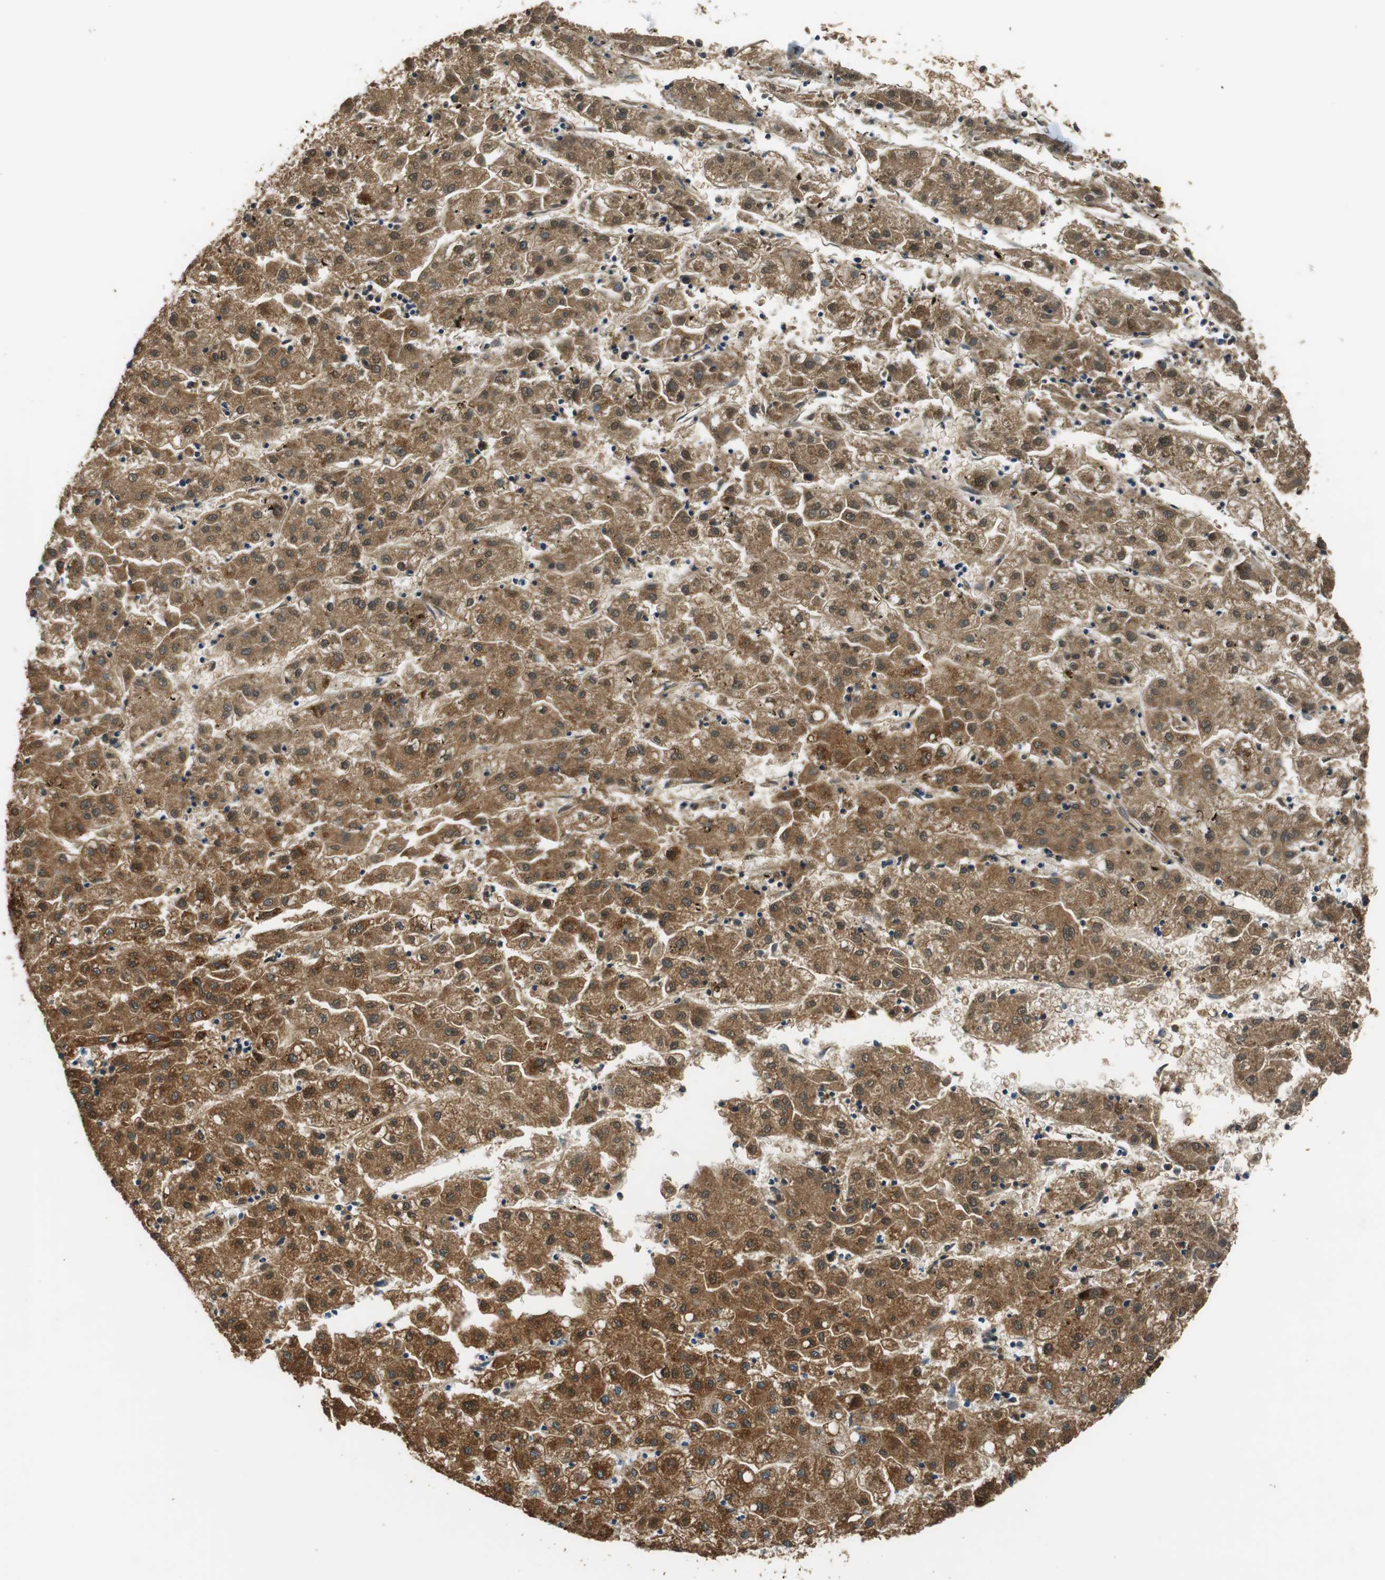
{"staining": {"intensity": "strong", "quantity": ">75%", "location": "cytoplasmic/membranous,nuclear"}, "tissue": "liver cancer", "cell_type": "Tumor cells", "image_type": "cancer", "snomed": [{"axis": "morphology", "description": "Carcinoma, Hepatocellular, NOS"}, {"axis": "topography", "description": "Liver"}], "caption": "Human liver hepatocellular carcinoma stained with a protein marker reveals strong staining in tumor cells.", "gene": "ALDH4A1", "patient": {"sex": "male", "age": 72}}